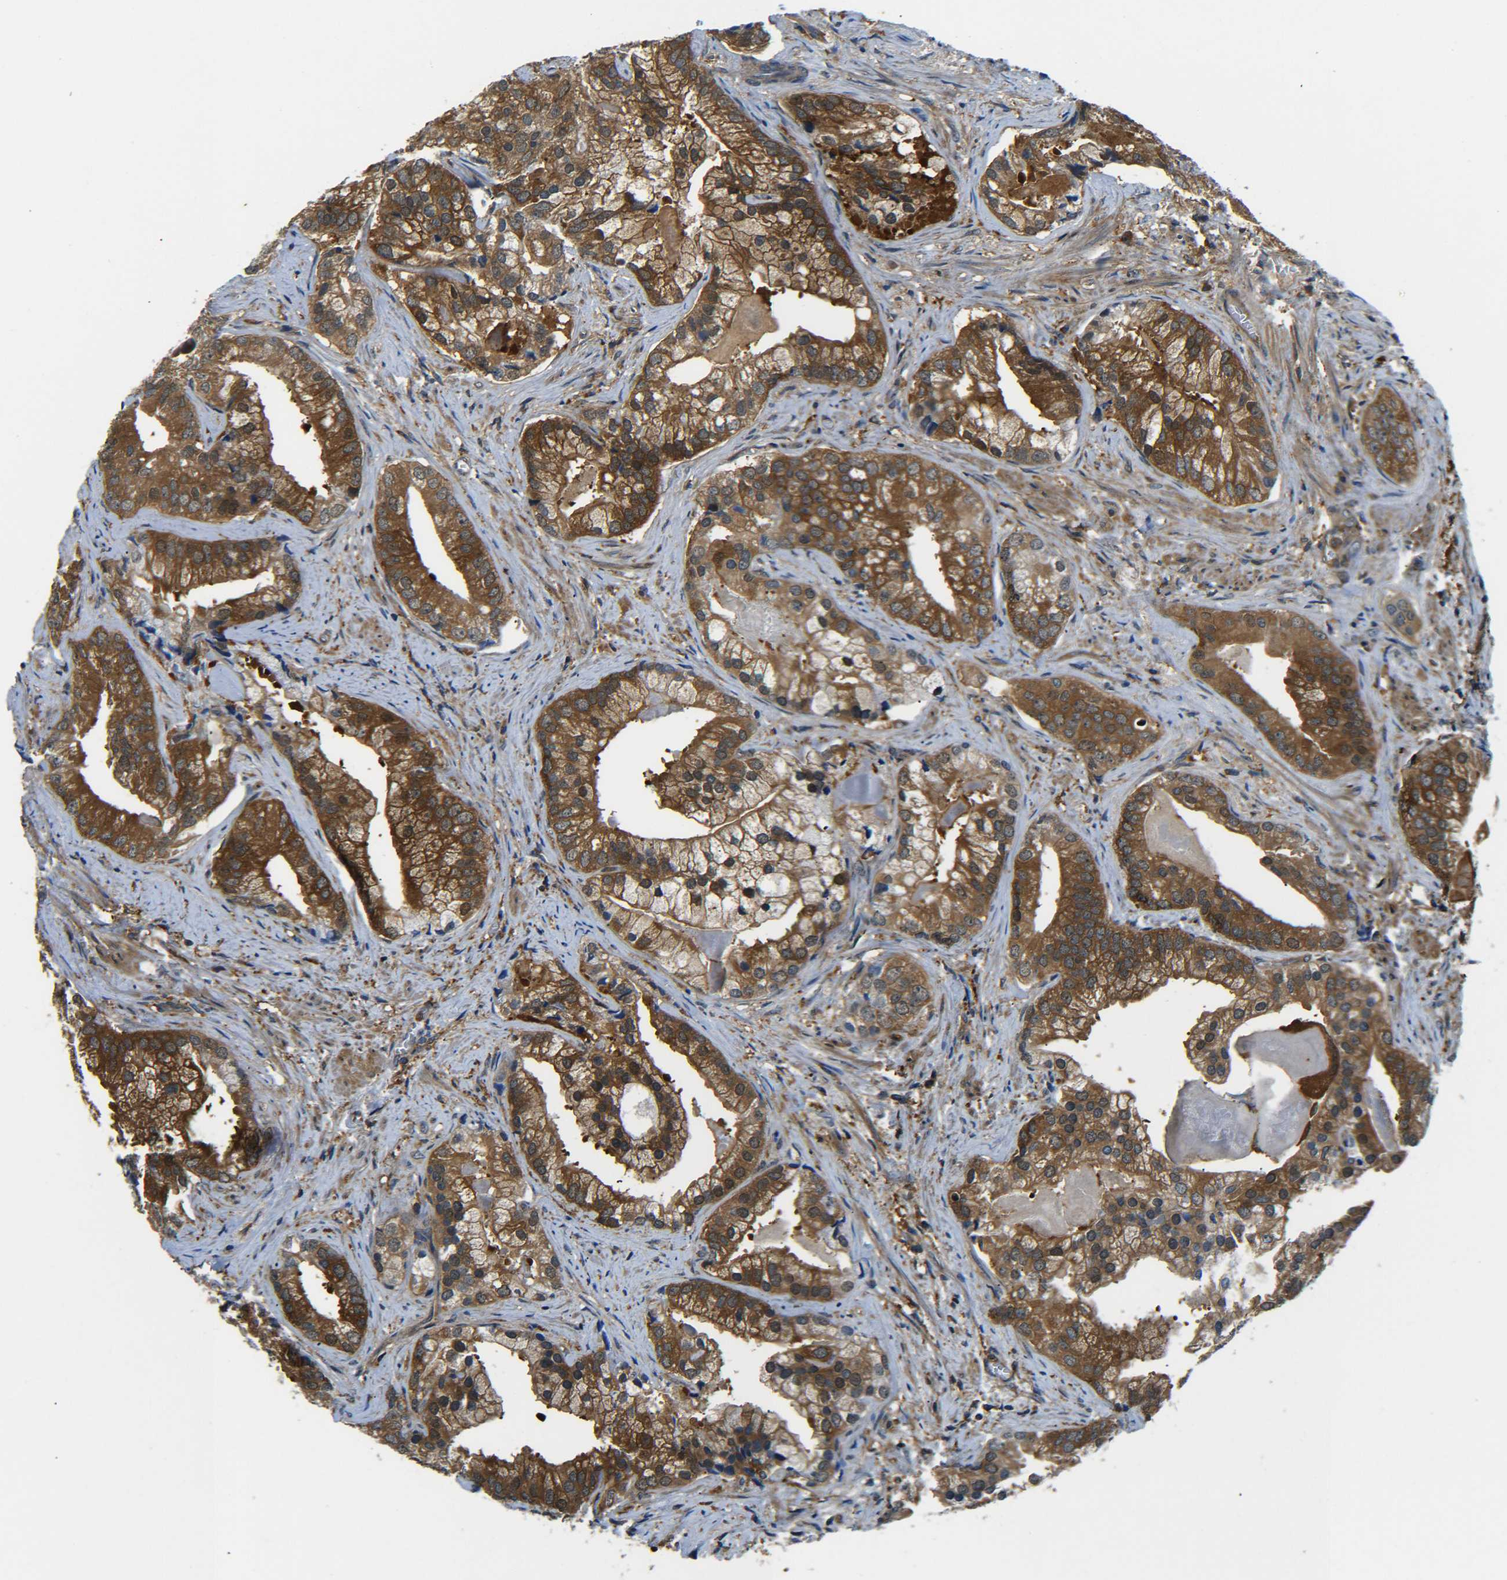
{"staining": {"intensity": "strong", "quantity": ">75%", "location": "cytoplasmic/membranous"}, "tissue": "prostate cancer", "cell_type": "Tumor cells", "image_type": "cancer", "snomed": [{"axis": "morphology", "description": "Adenocarcinoma, Low grade"}, {"axis": "topography", "description": "Prostate"}], "caption": "Human prostate cancer (adenocarcinoma (low-grade)) stained for a protein (brown) displays strong cytoplasmic/membranous positive expression in approximately >75% of tumor cells.", "gene": "PREB", "patient": {"sex": "male", "age": 71}}